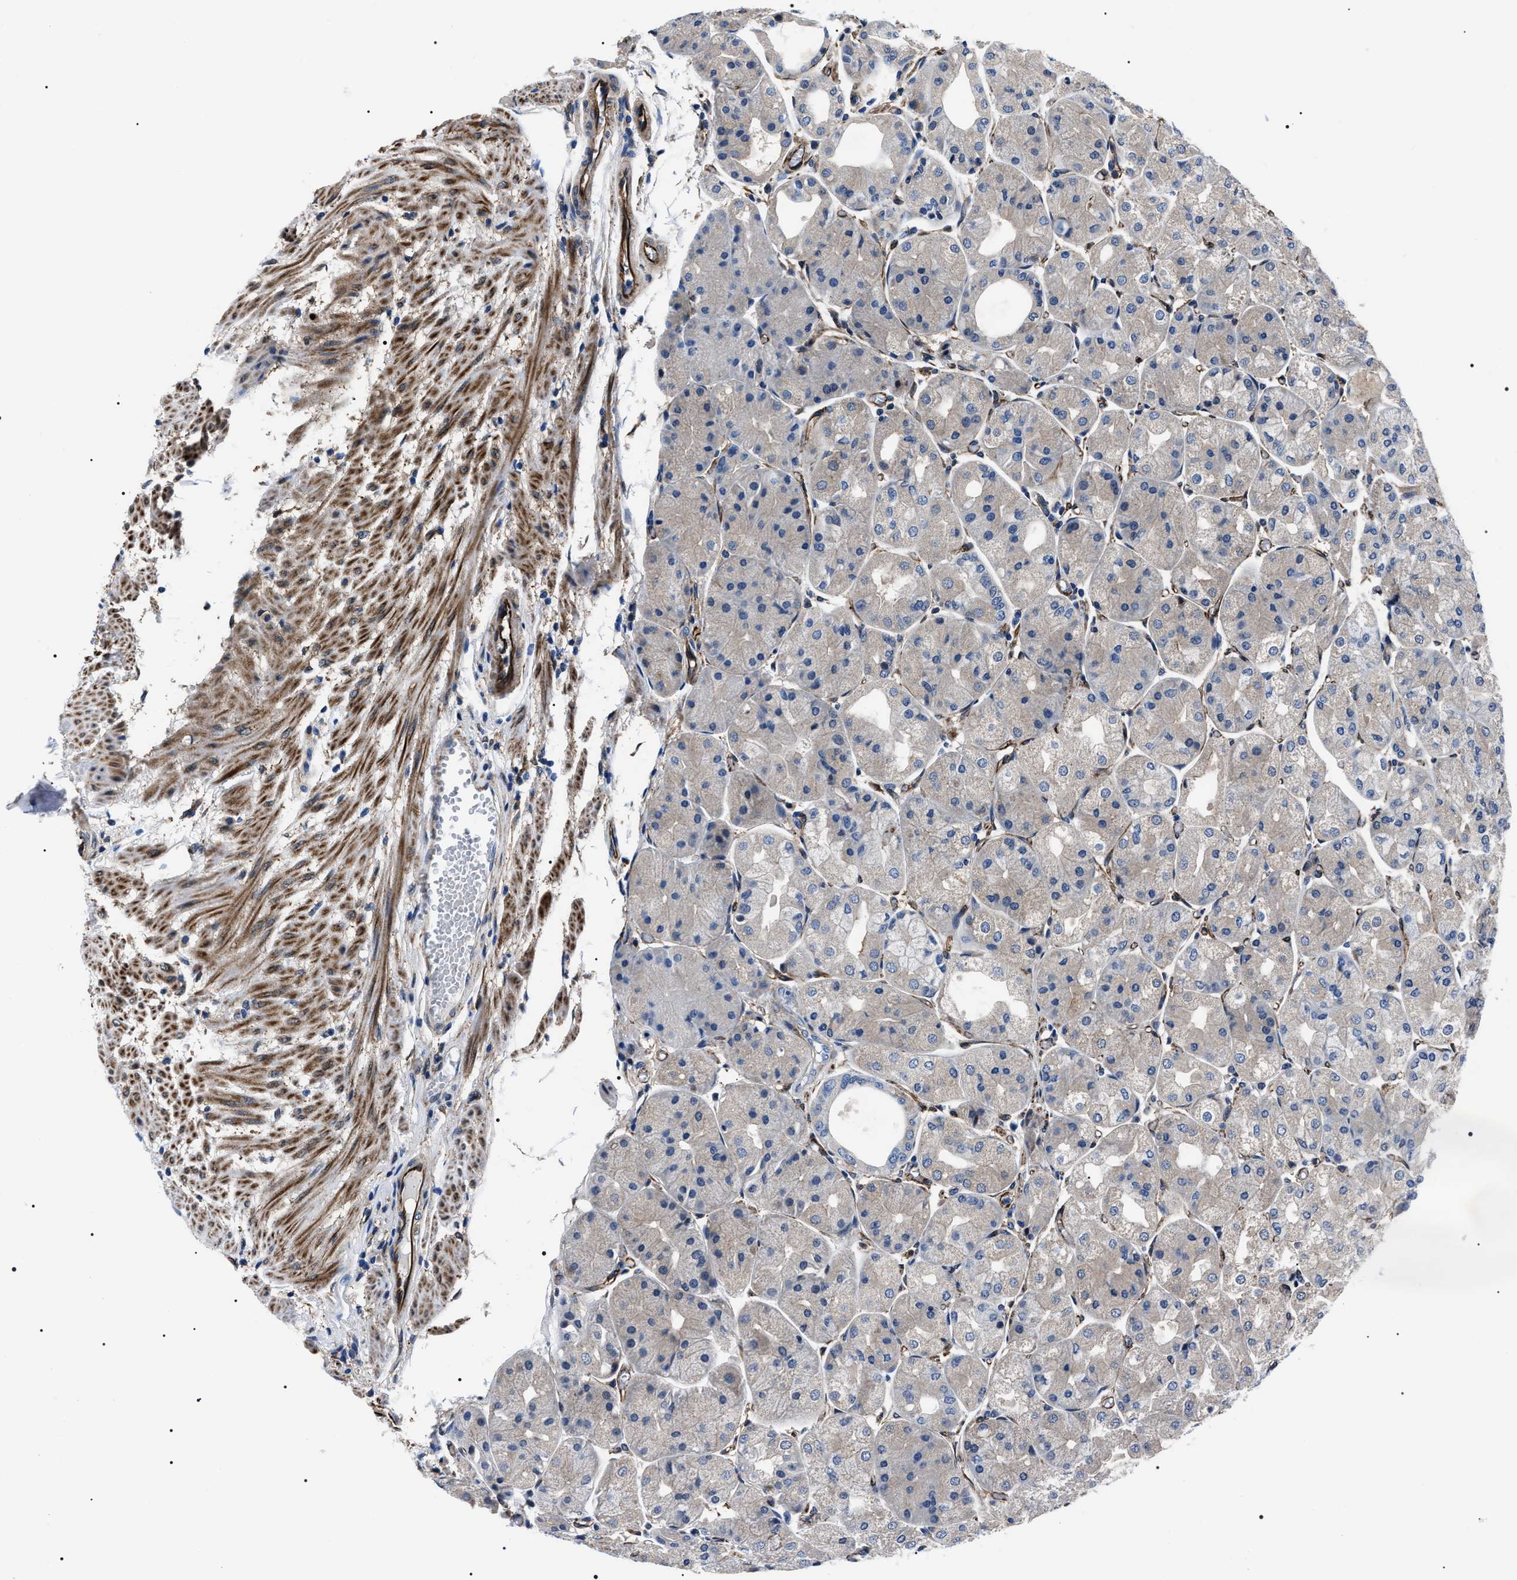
{"staining": {"intensity": "moderate", "quantity": "<25%", "location": "cytoplasmic/membranous"}, "tissue": "stomach", "cell_type": "Glandular cells", "image_type": "normal", "snomed": [{"axis": "morphology", "description": "Normal tissue, NOS"}, {"axis": "topography", "description": "Stomach, upper"}], "caption": "Stomach stained with immunohistochemistry (IHC) displays moderate cytoplasmic/membranous staining in approximately <25% of glandular cells. The protein is shown in brown color, while the nuclei are stained blue.", "gene": "BAG2", "patient": {"sex": "male", "age": 72}}